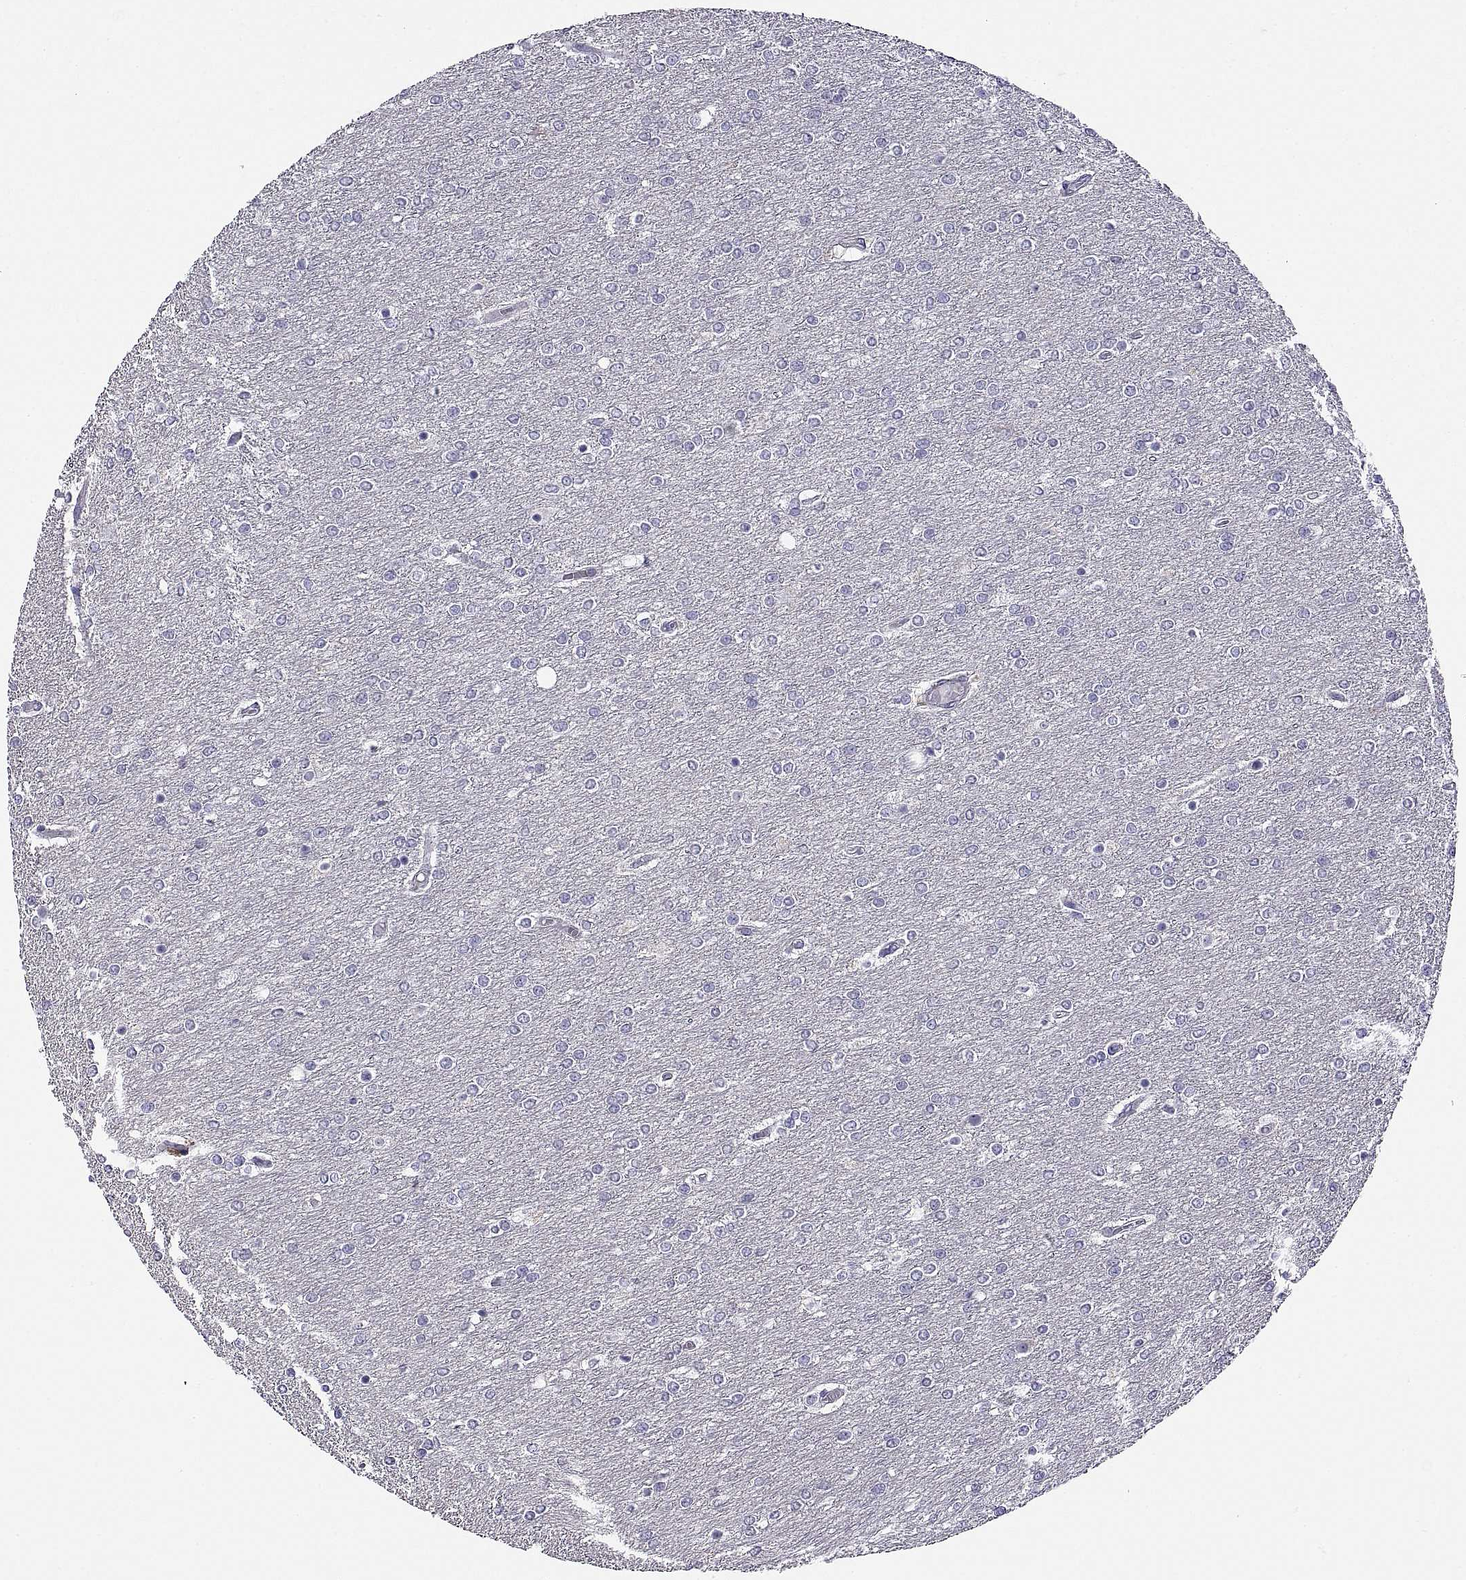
{"staining": {"intensity": "negative", "quantity": "none", "location": "none"}, "tissue": "glioma", "cell_type": "Tumor cells", "image_type": "cancer", "snomed": [{"axis": "morphology", "description": "Glioma, malignant, High grade"}, {"axis": "topography", "description": "Brain"}], "caption": "Histopathology image shows no significant protein expression in tumor cells of glioma. (DAB immunohistochemistry (IHC) visualized using brightfield microscopy, high magnification).", "gene": "MS4A1", "patient": {"sex": "female", "age": 61}}